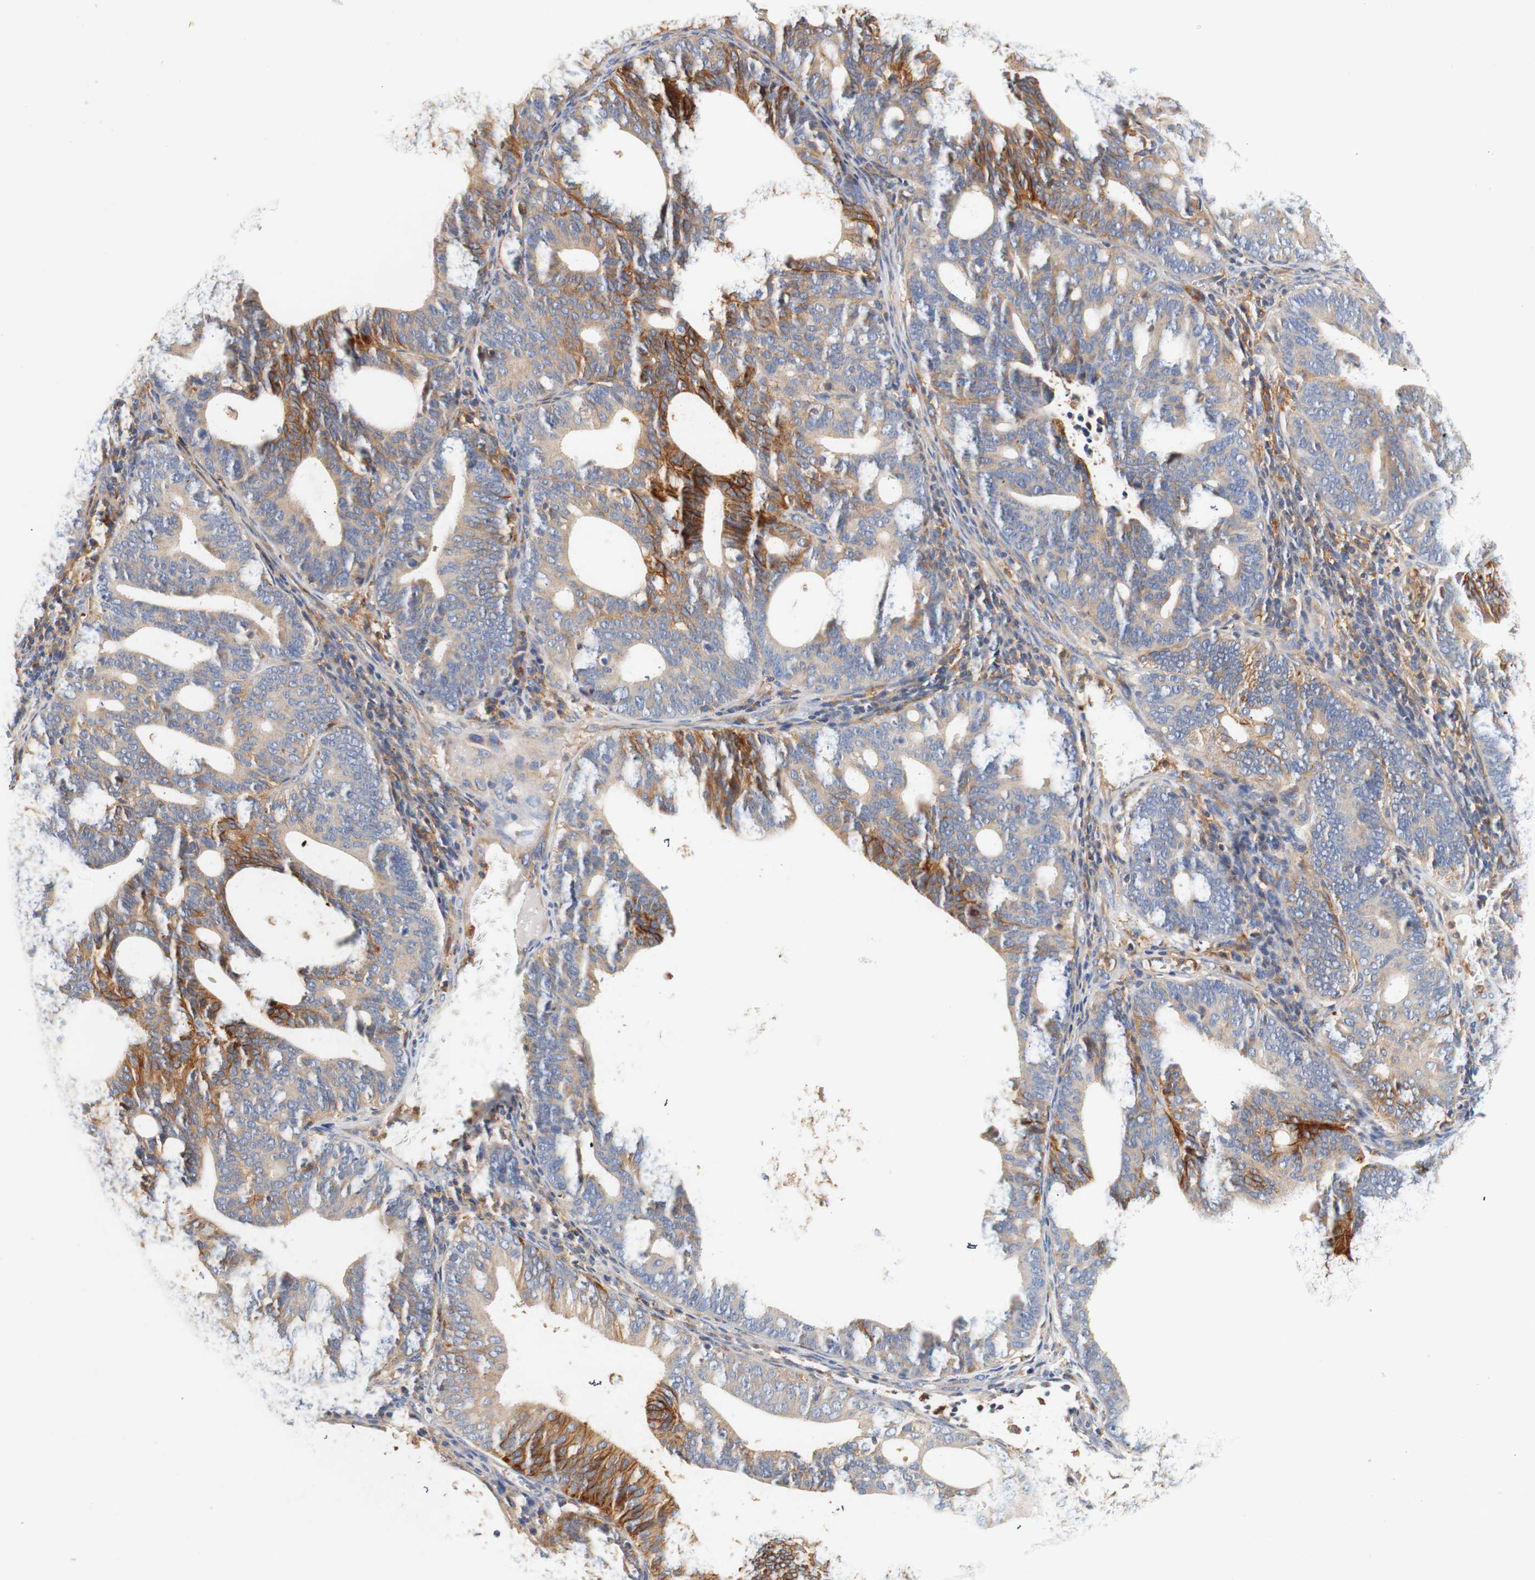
{"staining": {"intensity": "strong", "quantity": "25%-75%", "location": "cytoplasmic/membranous"}, "tissue": "endometrial cancer", "cell_type": "Tumor cells", "image_type": "cancer", "snomed": [{"axis": "morphology", "description": "Adenocarcinoma, NOS"}, {"axis": "topography", "description": "Uterus"}], "caption": "Protein staining reveals strong cytoplasmic/membranous staining in approximately 25%-75% of tumor cells in endometrial adenocarcinoma.", "gene": "PCDH7", "patient": {"sex": "female", "age": 83}}